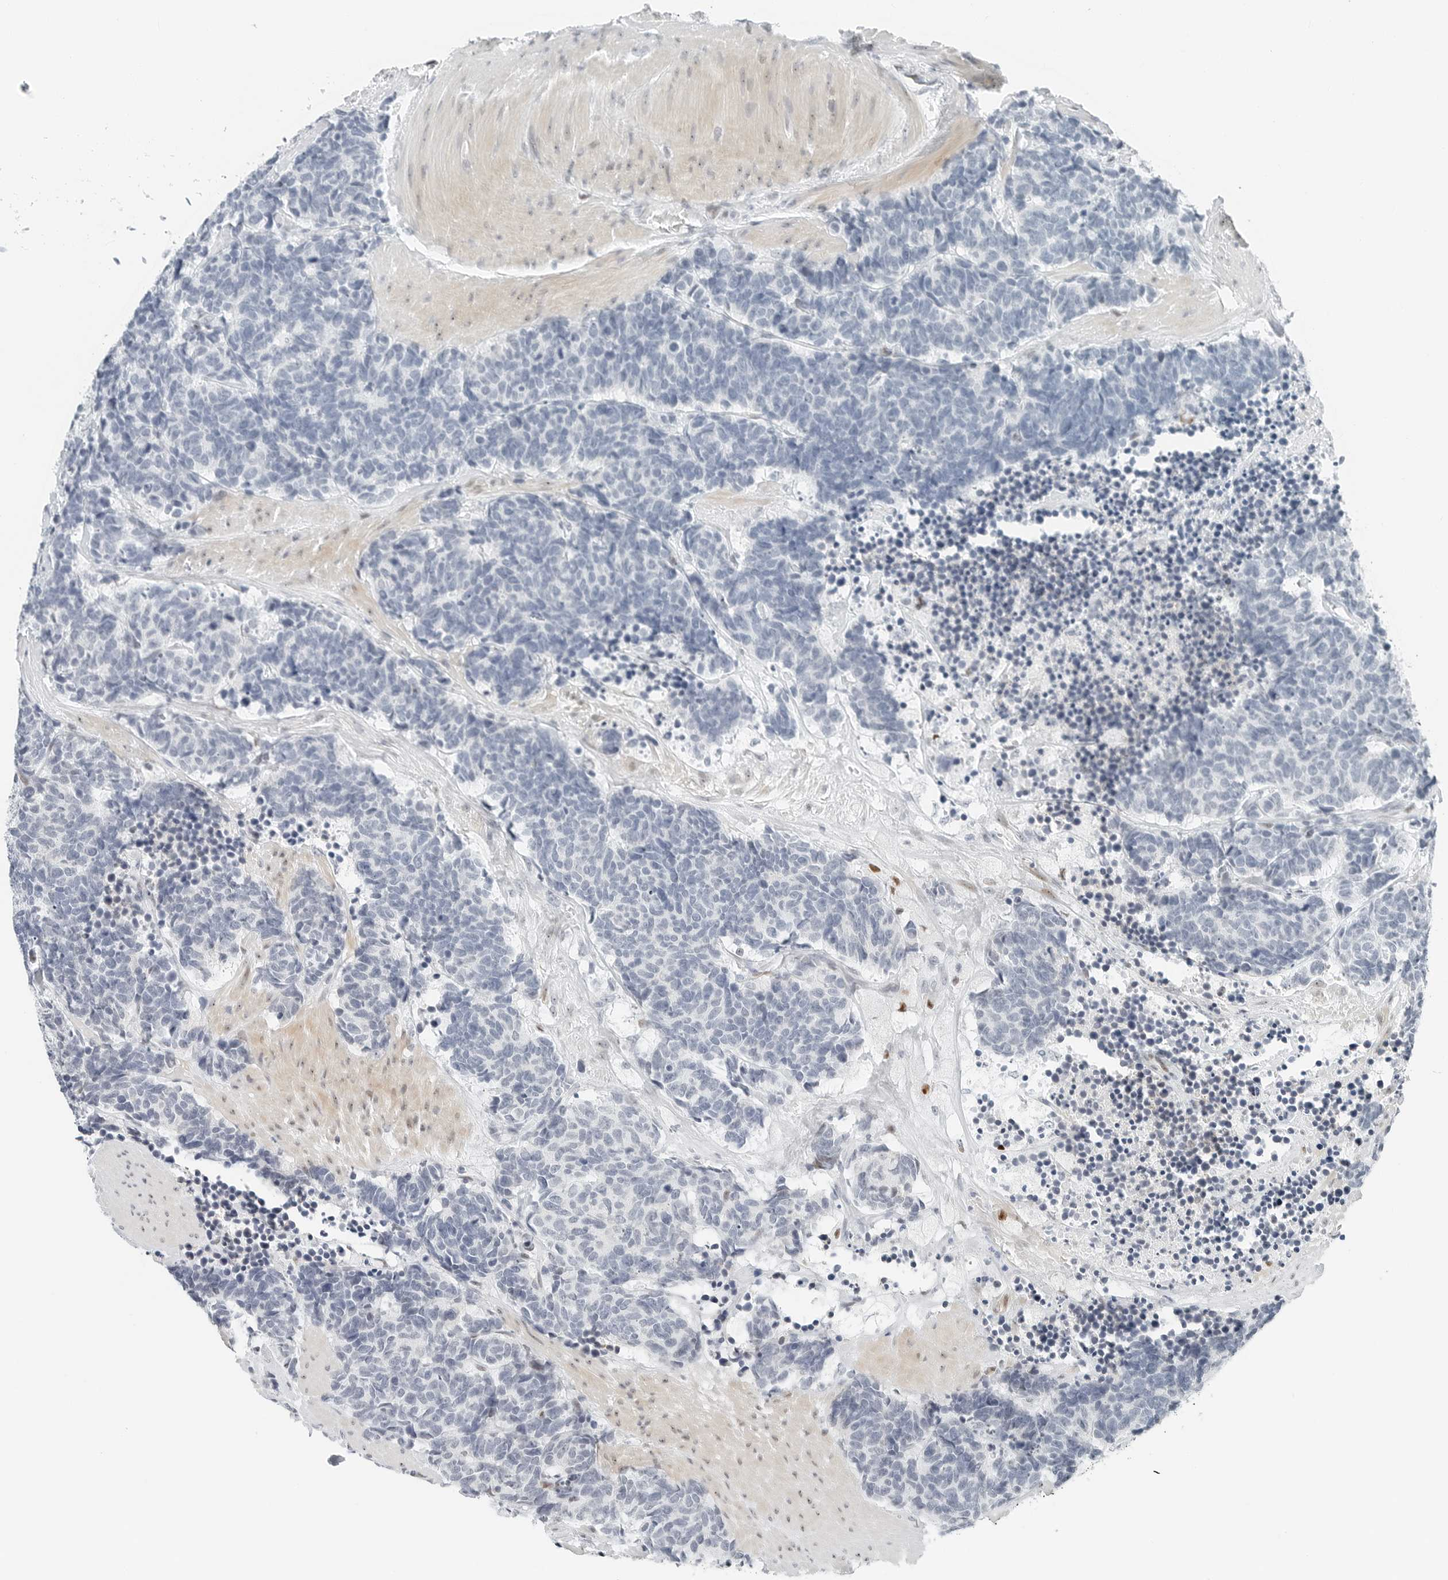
{"staining": {"intensity": "negative", "quantity": "none", "location": "none"}, "tissue": "carcinoid", "cell_type": "Tumor cells", "image_type": "cancer", "snomed": [{"axis": "morphology", "description": "Carcinoma, NOS"}, {"axis": "morphology", "description": "Carcinoid, malignant, NOS"}, {"axis": "topography", "description": "Urinary bladder"}], "caption": "The immunohistochemistry (IHC) image has no significant staining in tumor cells of malignant carcinoid tissue. The staining was performed using DAB (3,3'-diaminobenzidine) to visualize the protein expression in brown, while the nuclei were stained in blue with hematoxylin (Magnification: 20x).", "gene": "NTMT2", "patient": {"sex": "male", "age": 57}}